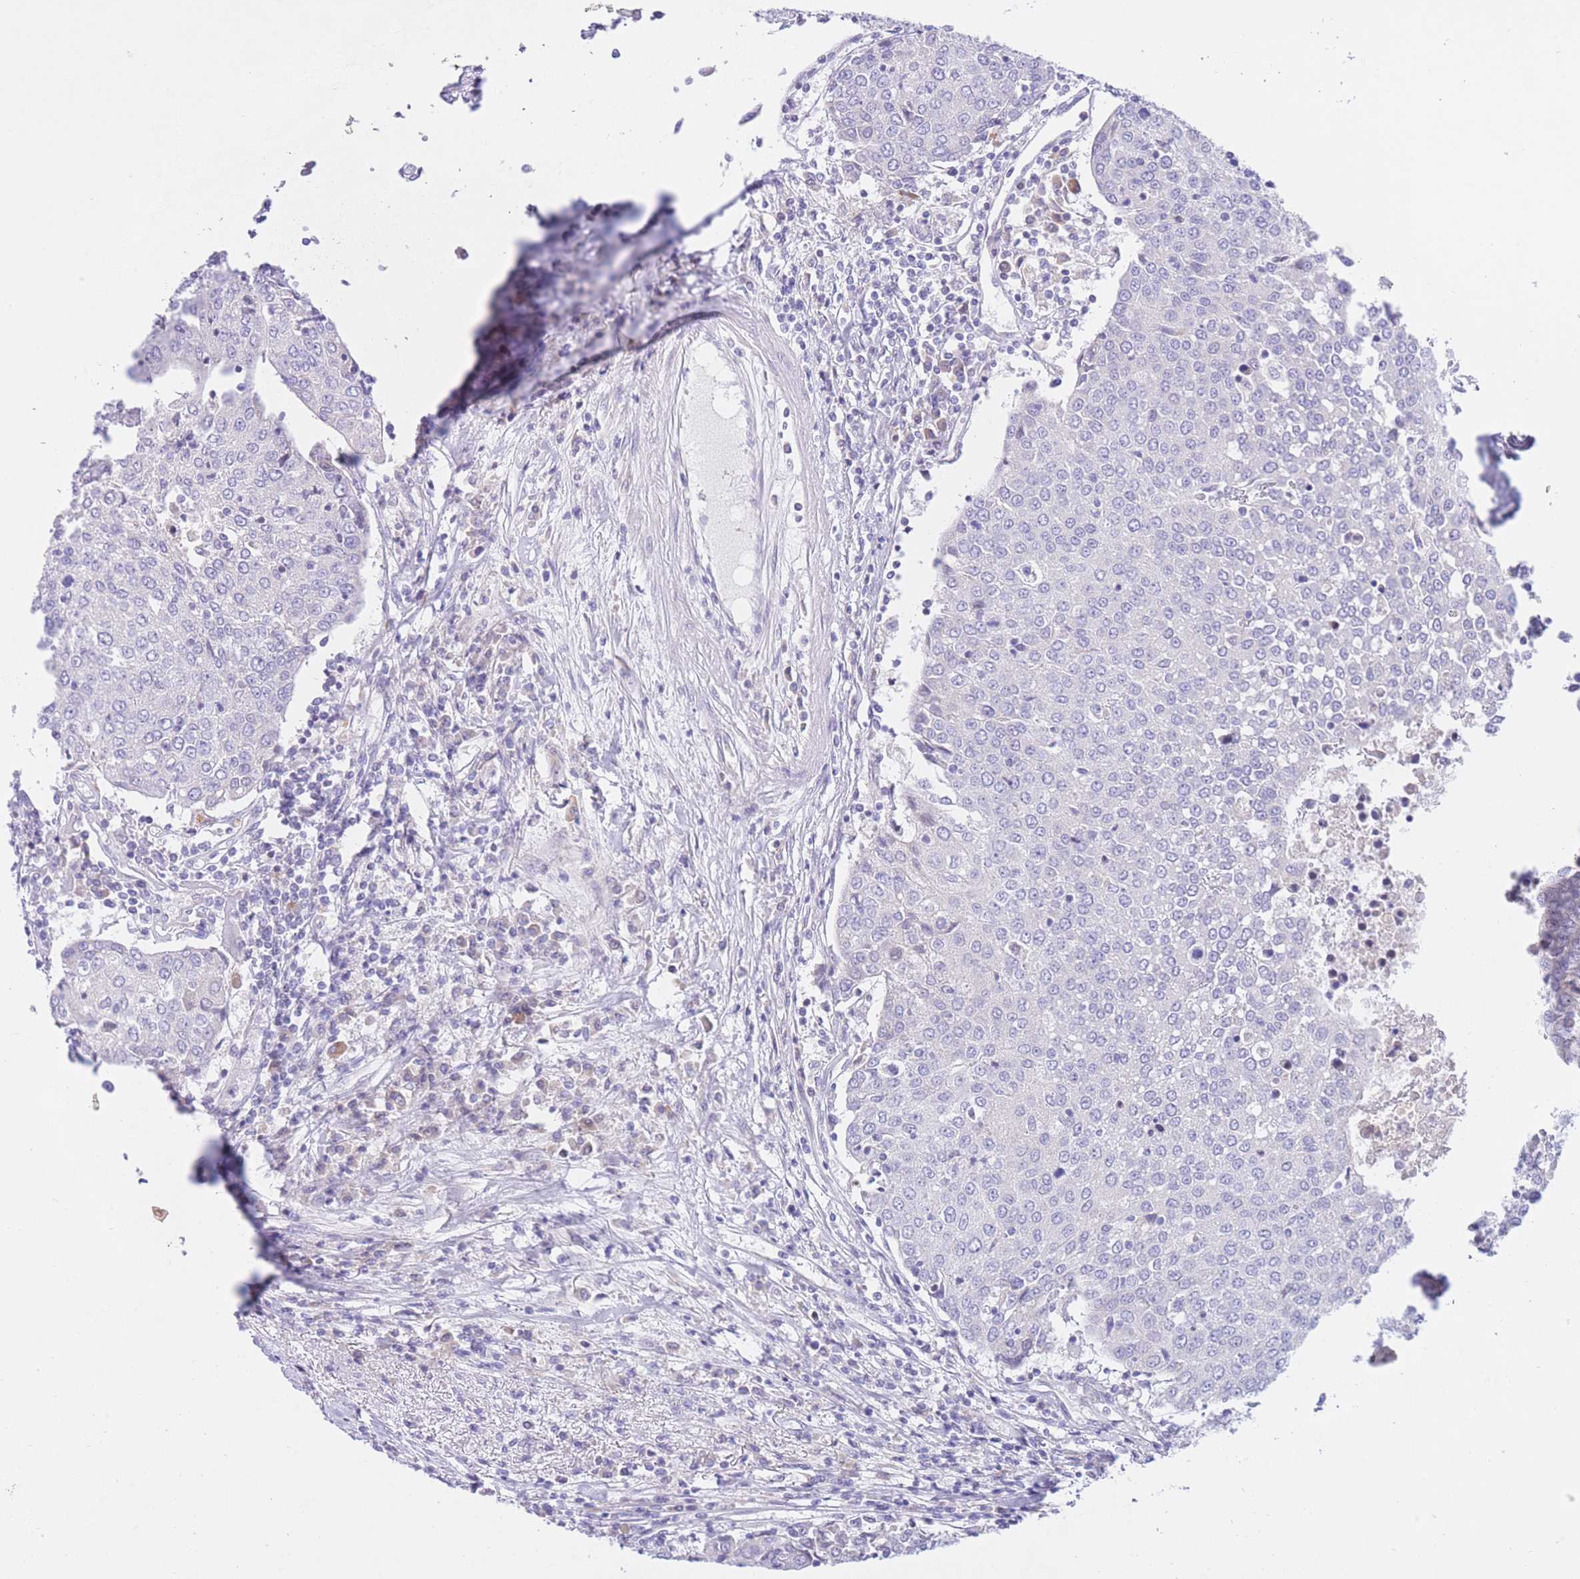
{"staining": {"intensity": "negative", "quantity": "none", "location": "none"}, "tissue": "urothelial cancer", "cell_type": "Tumor cells", "image_type": "cancer", "snomed": [{"axis": "morphology", "description": "Urothelial carcinoma, High grade"}, {"axis": "topography", "description": "Urinary bladder"}], "caption": "Urothelial cancer was stained to show a protein in brown. There is no significant expression in tumor cells.", "gene": "RPL39L", "patient": {"sex": "female", "age": 85}}